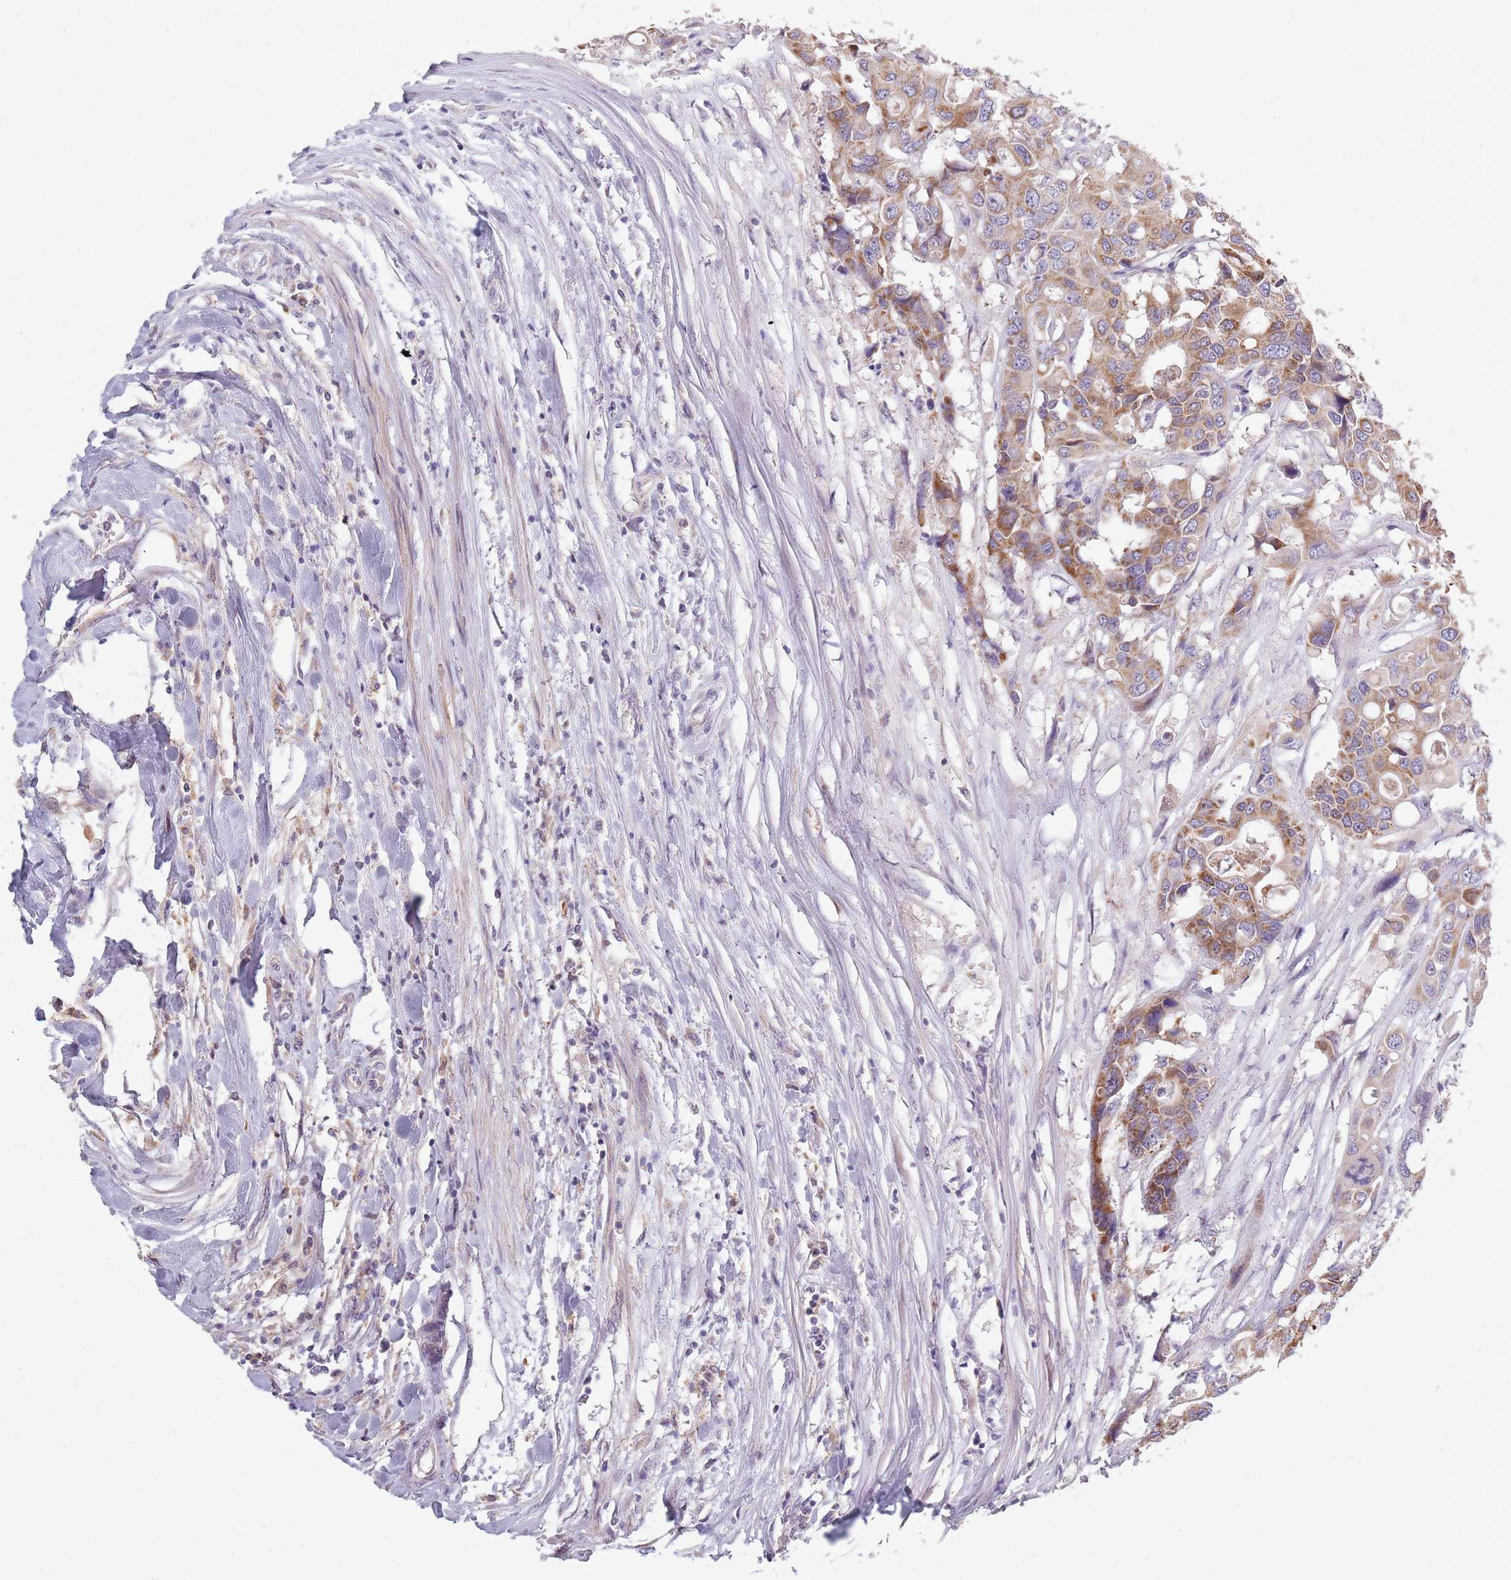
{"staining": {"intensity": "moderate", "quantity": ">75%", "location": "cytoplasmic/membranous"}, "tissue": "colorectal cancer", "cell_type": "Tumor cells", "image_type": "cancer", "snomed": [{"axis": "morphology", "description": "Adenocarcinoma, NOS"}, {"axis": "topography", "description": "Colon"}], "caption": "Protein expression by immunohistochemistry (IHC) demonstrates moderate cytoplasmic/membranous positivity in approximately >75% of tumor cells in colorectal cancer. The protein of interest is shown in brown color, while the nuclei are stained blue.", "gene": "COQ5", "patient": {"sex": "male", "age": 77}}